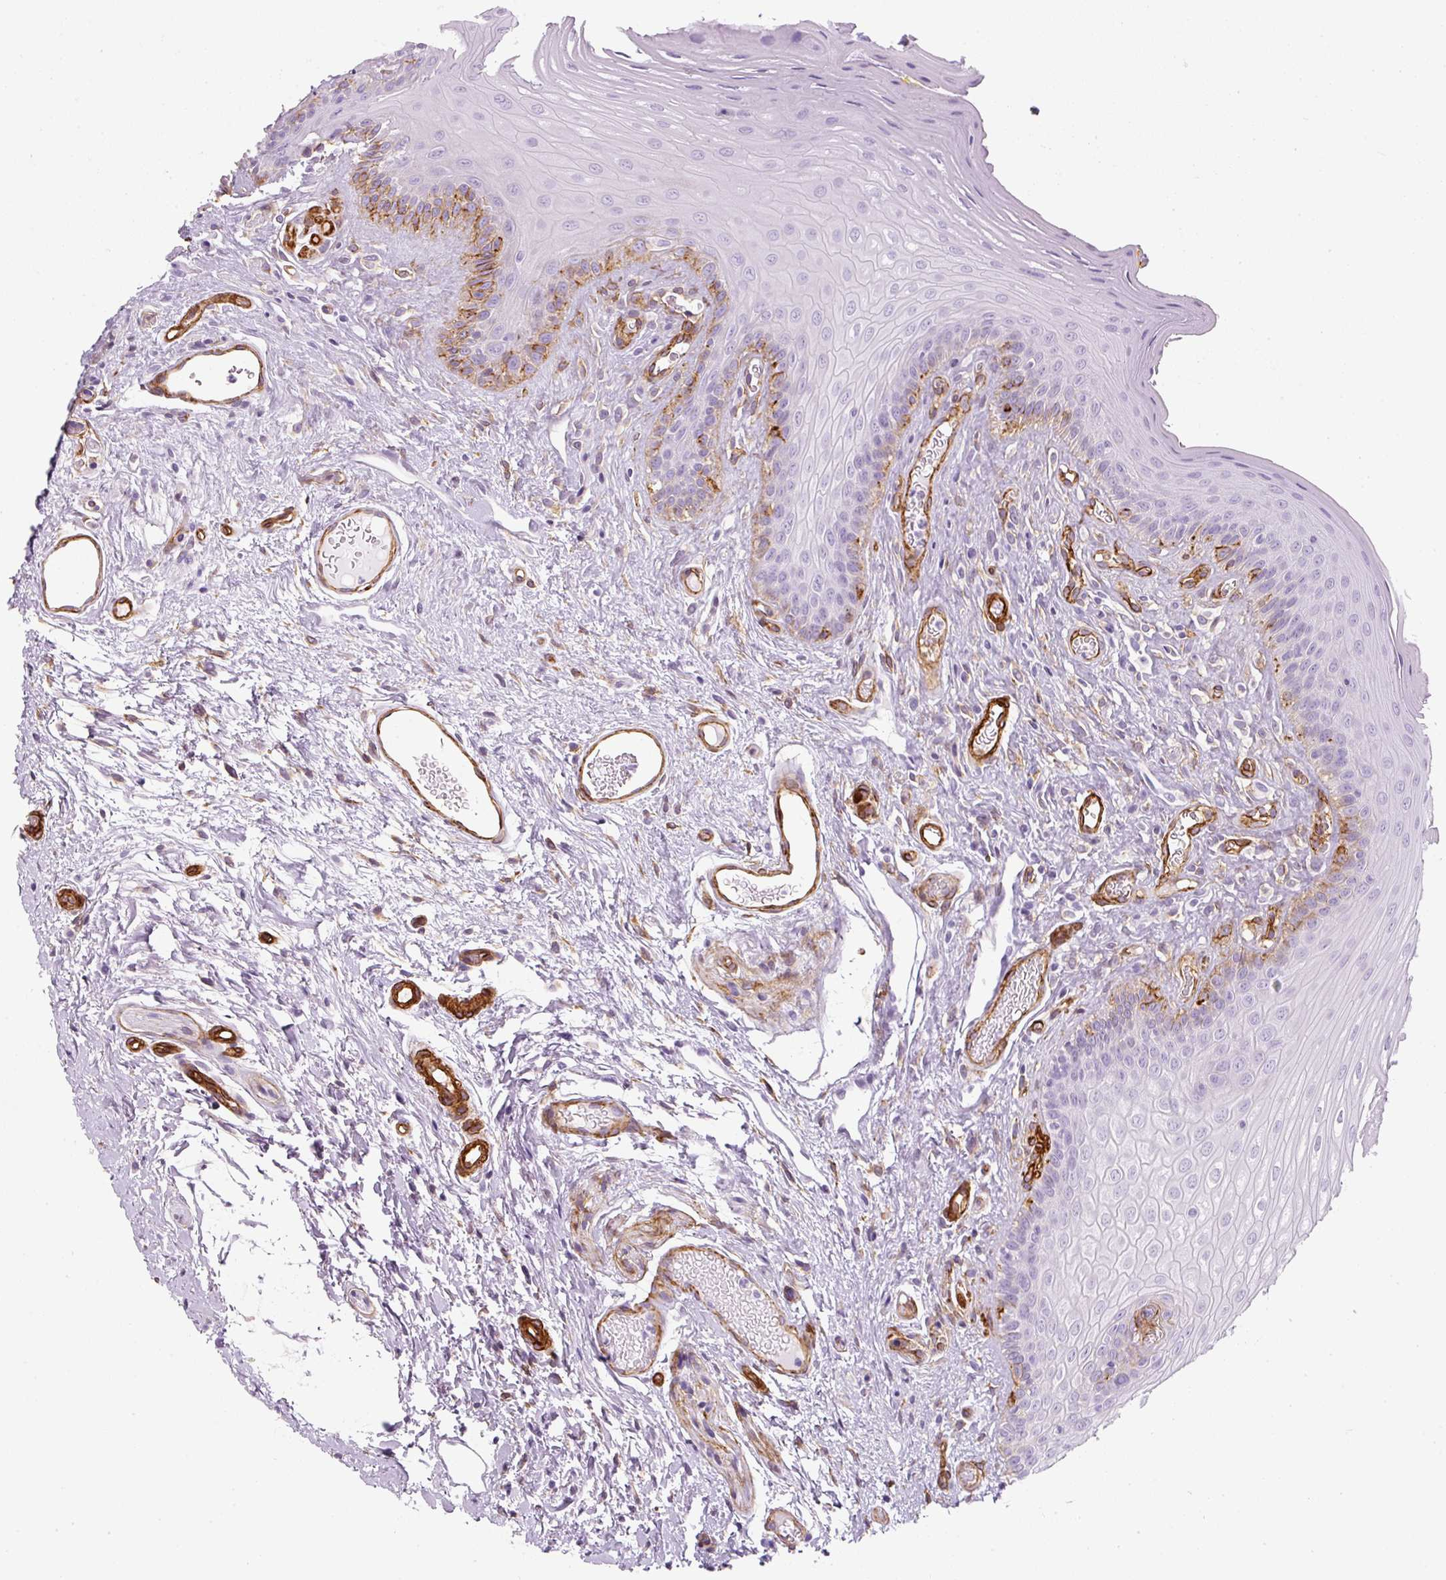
{"staining": {"intensity": "moderate", "quantity": "<25%", "location": "cytoplasmic/membranous"}, "tissue": "oral mucosa", "cell_type": "Squamous epithelial cells", "image_type": "normal", "snomed": [{"axis": "morphology", "description": "Normal tissue, NOS"}, {"axis": "topography", "description": "Oral tissue"}, {"axis": "topography", "description": "Tounge, NOS"}], "caption": "High-magnification brightfield microscopy of unremarkable oral mucosa stained with DAB (3,3'-diaminobenzidine) (brown) and counterstained with hematoxylin (blue). squamous epithelial cells exhibit moderate cytoplasmic/membranous positivity is identified in about<25% of cells. (IHC, brightfield microscopy, high magnification).", "gene": "CAVIN3", "patient": {"sex": "female", "age": 60}}